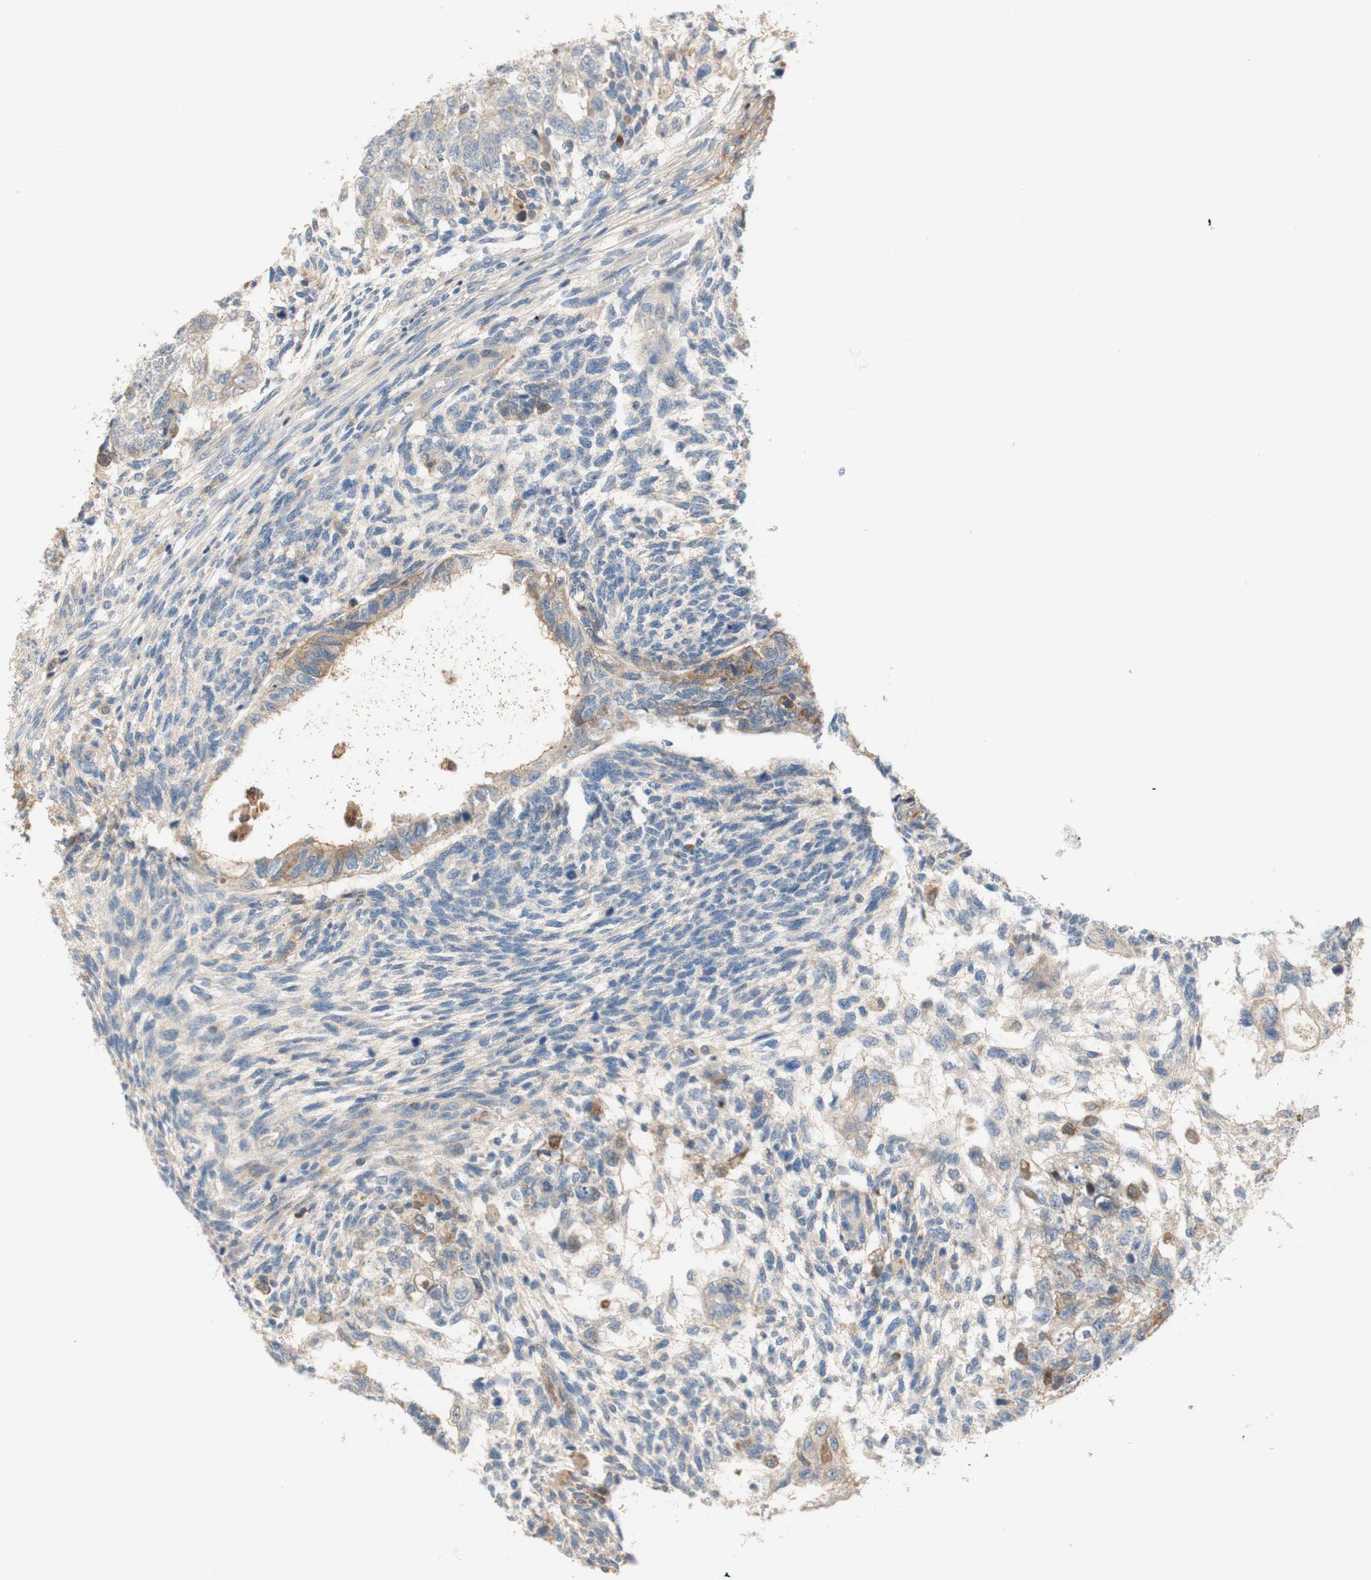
{"staining": {"intensity": "moderate", "quantity": "<25%", "location": "cytoplasmic/membranous"}, "tissue": "testis cancer", "cell_type": "Tumor cells", "image_type": "cancer", "snomed": [{"axis": "morphology", "description": "Normal tissue, NOS"}, {"axis": "morphology", "description": "Carcinoma, Embryonal, NOS"}, {"axis": "topography", "description": "Testis"}], "caption": "Moderate cytoplasmic/membranous protein positivity is appreciated in about <25% of tumor cells in testis embryonal carcinoma. (DAB = brown stain, brightfield microscopy at high magnification).", "gene": "PTPN21", "patient": {"sex": "male", "age": 36}}